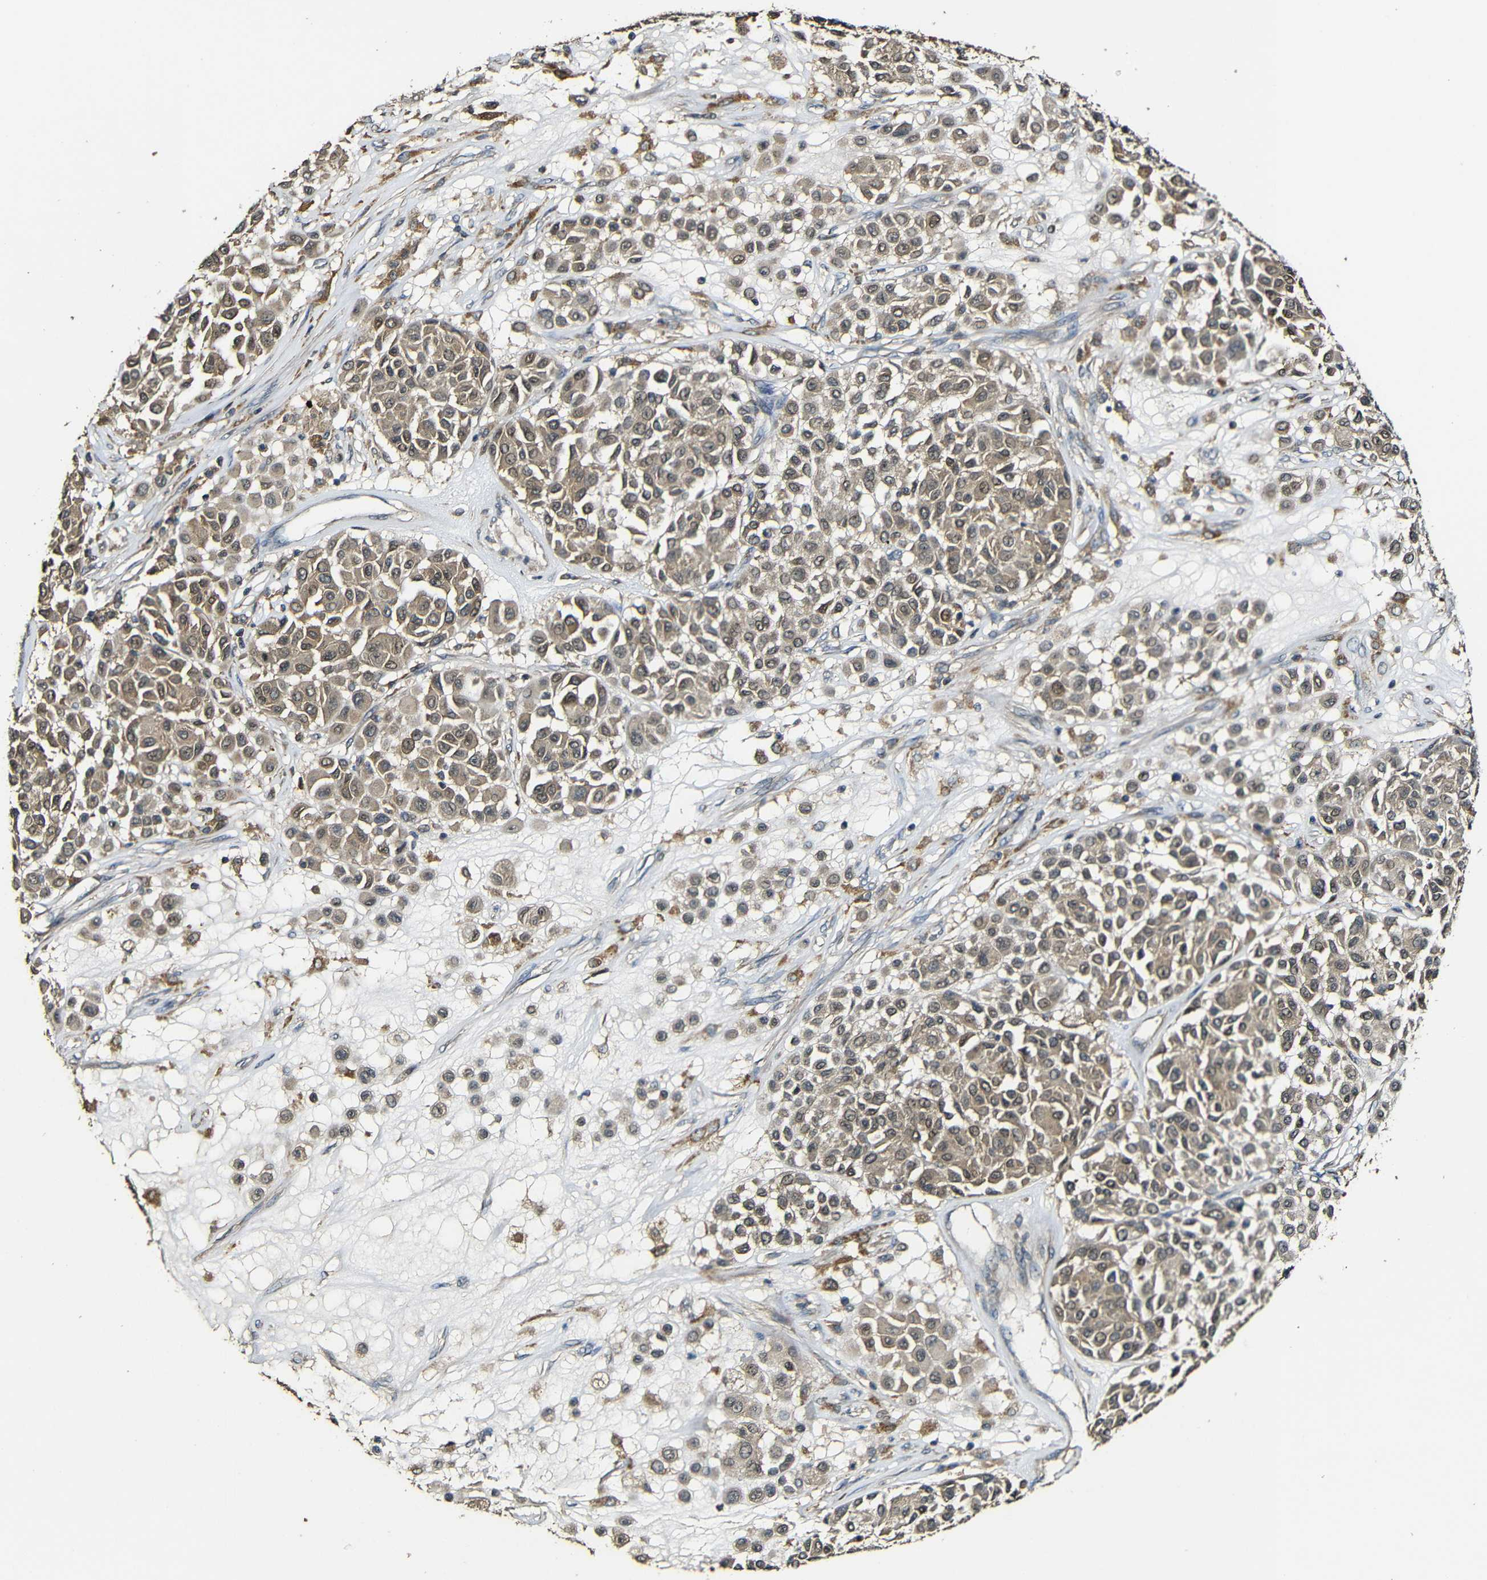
{"staining": {"intensity": "moderate", "quantity": ">75%", "location": "cytoplasmic/membranous"}, "tissue": "melanoma", "cell_type": "Tumor cells", "image_type": "cancer", "snomed": [{"axis": "morphology", "description": "Malignant melanoma, Metastatic site"}, {"axis": "topography", "description": "Soft tissue"}], "caption": "Melanoma stained with DAB (3,3'-diaminobenzidine) immunohistochemistry demonstrates medium levels of moderate cytoplasmic/membranous staining in about >75% of tumor cells.", "gene": "CASP8", "patient": {"sex": "male", "age": 41}}